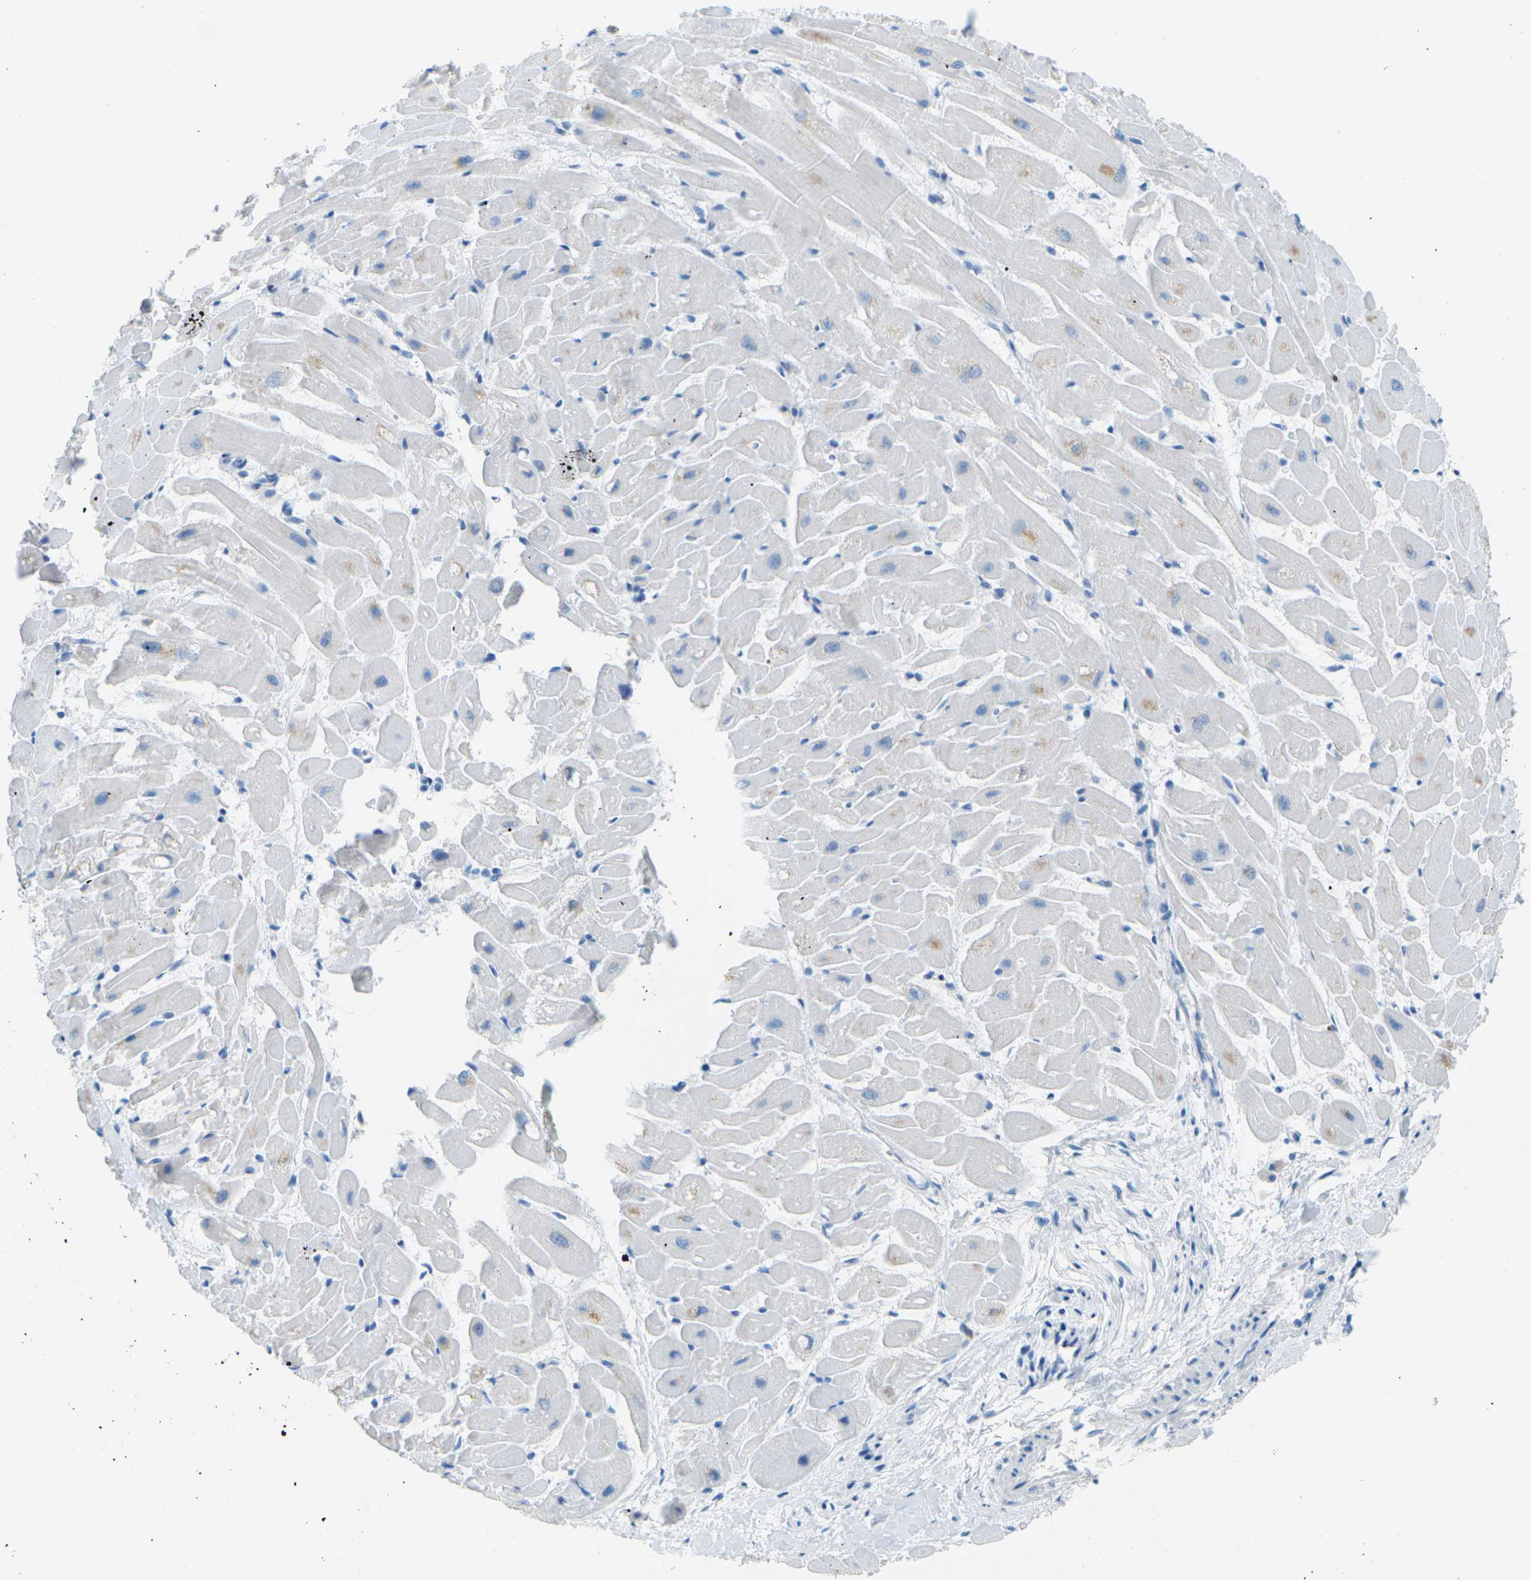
{"staining": {"intensity": "moderate", "quantity": "<25%", "location": "cytoplasmic/membranous"}, "tissue": "heart muscle", "cell_type": "Cardiomyocytes", "image_type": "normal", "snomed": [{"axis": "morphology", "description": "Normal tissue, NOS"}, {"axis": "topography", "description": "Heart"}], "caption": "Human heart muscle stained with a brown dye shows moderate cytoplasmic/membranous positive positivity in approximately <25% of cardiomyocytes.", "gene": "CDH16", "patient": {"sex": "female", "age": 19}}